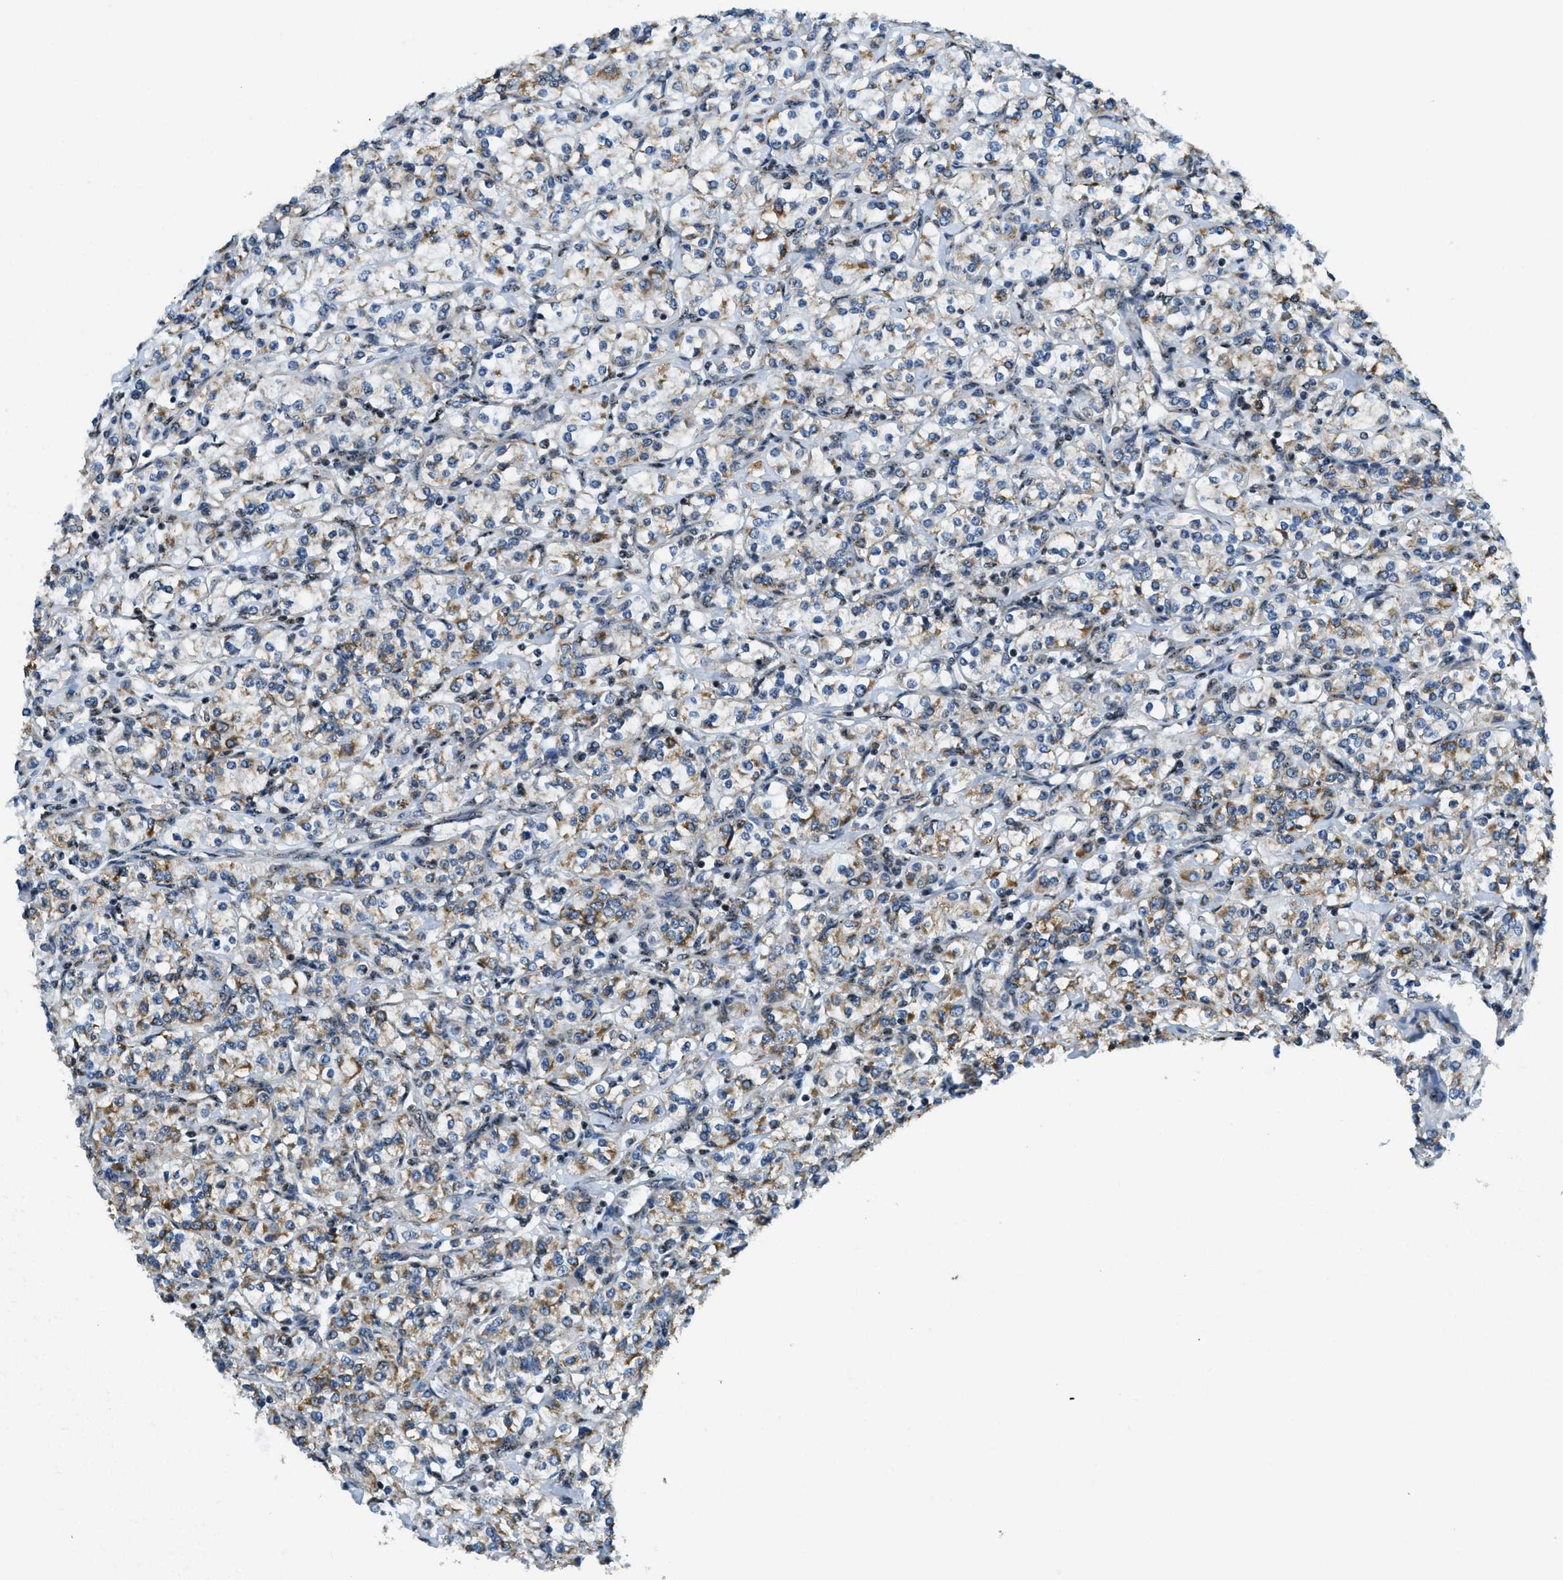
{"staining": {"intensity": "moderate", "quantity": "25%-75%", "location": "cytoplasmic/membranous"}, "tissue": "renal cancer", "cell_type": "Tumor cells", "image_type": "cancer", "snomed": [{"axis": "morphology", "description": "Adenocarcinoma, NOS"}, {"axis": "topography", "description": "Kidney"}], "caption": "Human adenocarcinoma (renal) stained with a protein marker exhibits moderate staining in tumor cells.", "gene": "SP100", "patient": {"sex": "male", "age": 77}}